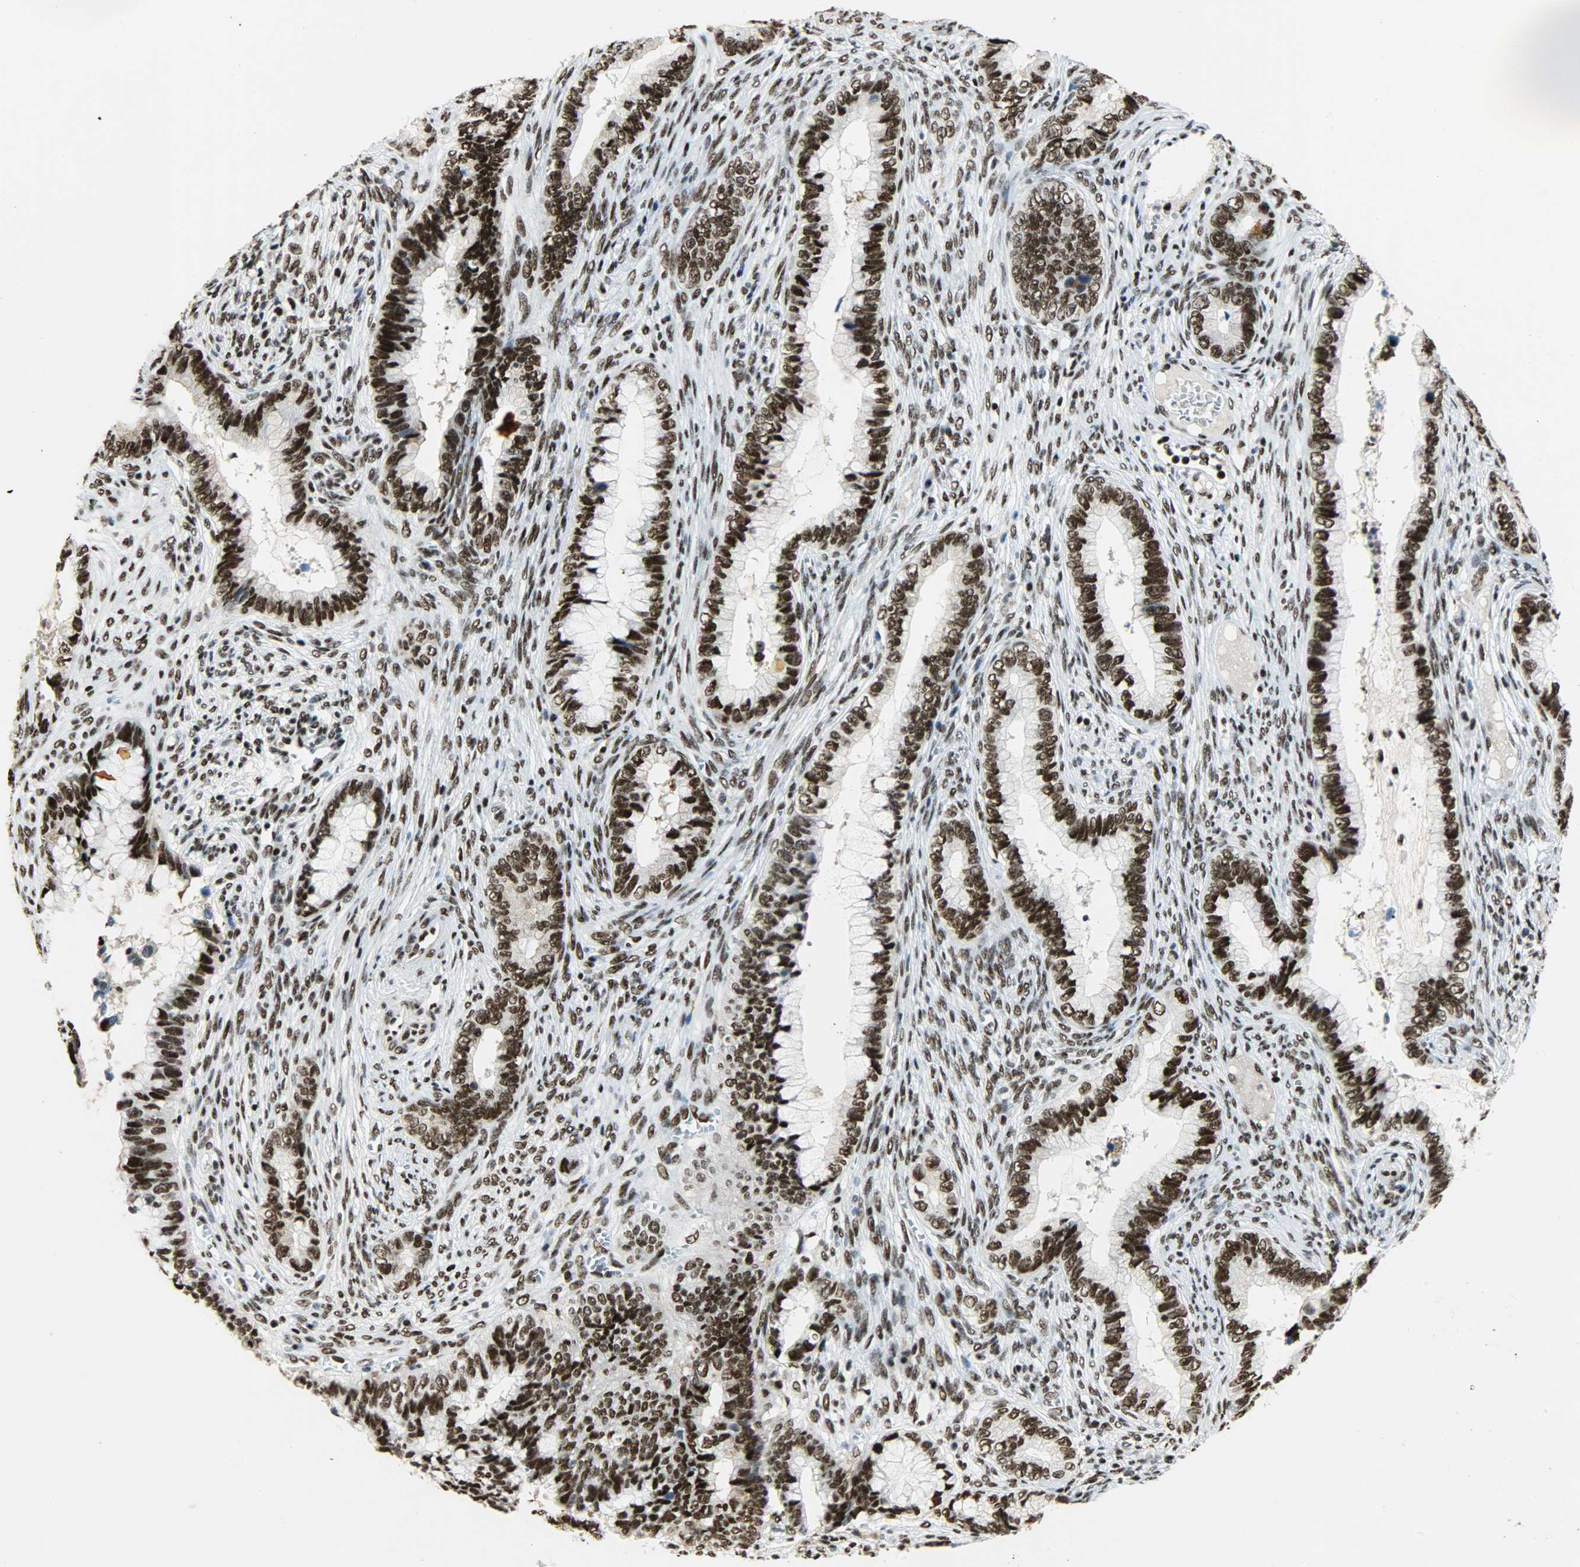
{"staining": {"intensity": "strong", "quantity": ">75%", "location": "nuclear"}, "tissue": "cervical cancer", "cell_type": "Tumor cells", "image_type": "cancer", "snomed": [{"axis": "morphology", "description": "Adenocarcinoma, NOS"}, {"axis": "topography", "description": "Cervix"}], "caption": "Brown immunohistochemical staining in adenocarcinoma (cervical) reveals strong nuclear positivity in about >75% of tumor cells.", "gene": "SSB", "patient": {"sex": "female", "age": 44}}